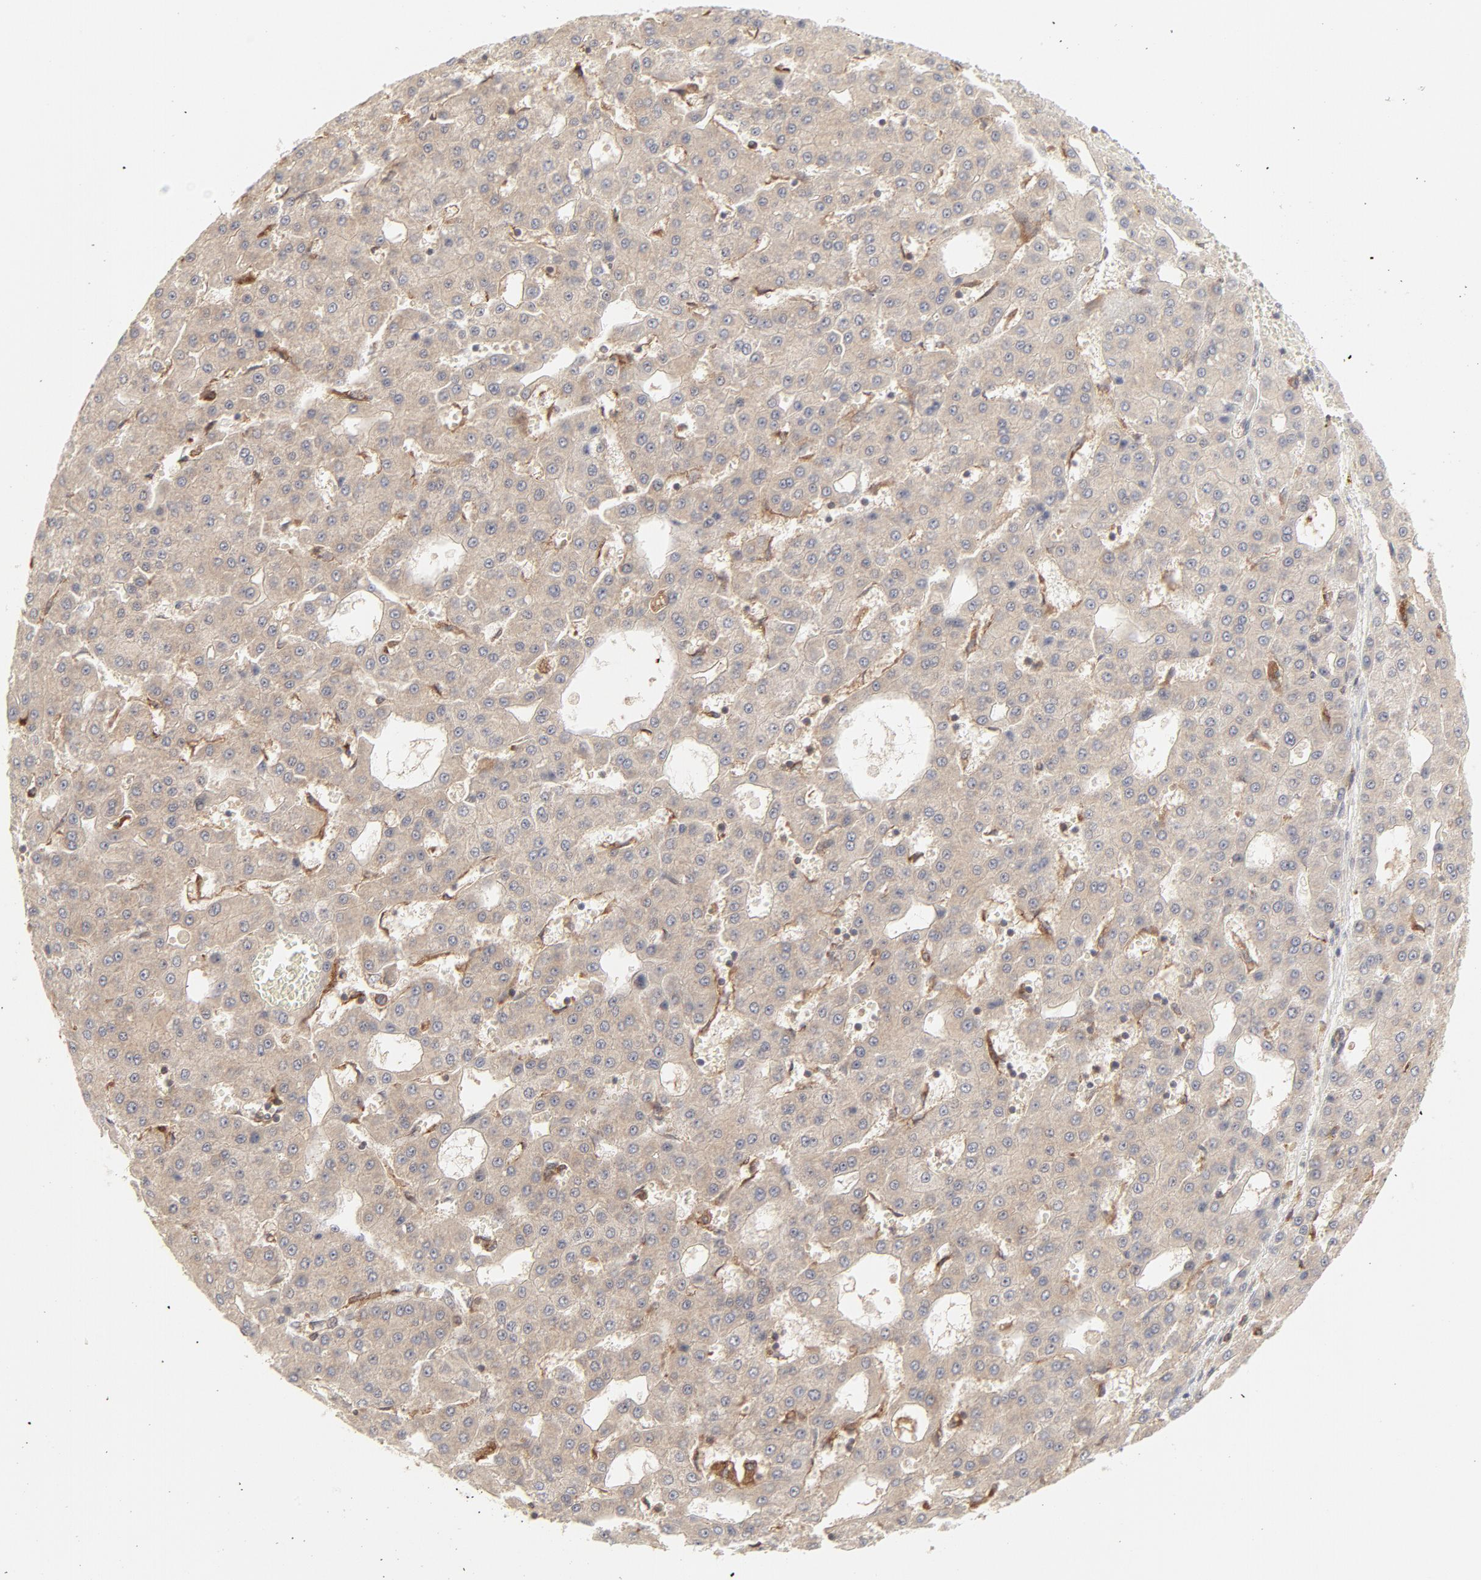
{"staining": {"intensity": "weak", "quantity": ">75%", "location": "cytoplasmic/membranous"}, "tissue": "liver cancer", "cell_type": "Tumor cells", "image_type": "cancer", "snomed": [{"axis": "morphology", "description": "Carcinoma, Hepatocellular, NOS"}, {"axis": "topography", "description": "Liver"}], "caption": "Immunohistochemical staining of human liver cancer (hepatocellular carcinoma) displays weak cytoplasmic/membranous protein staining in about >75% of tumor cells.", "gene": "RAB5C", "patient": {"sex": "male", "age": 47}}